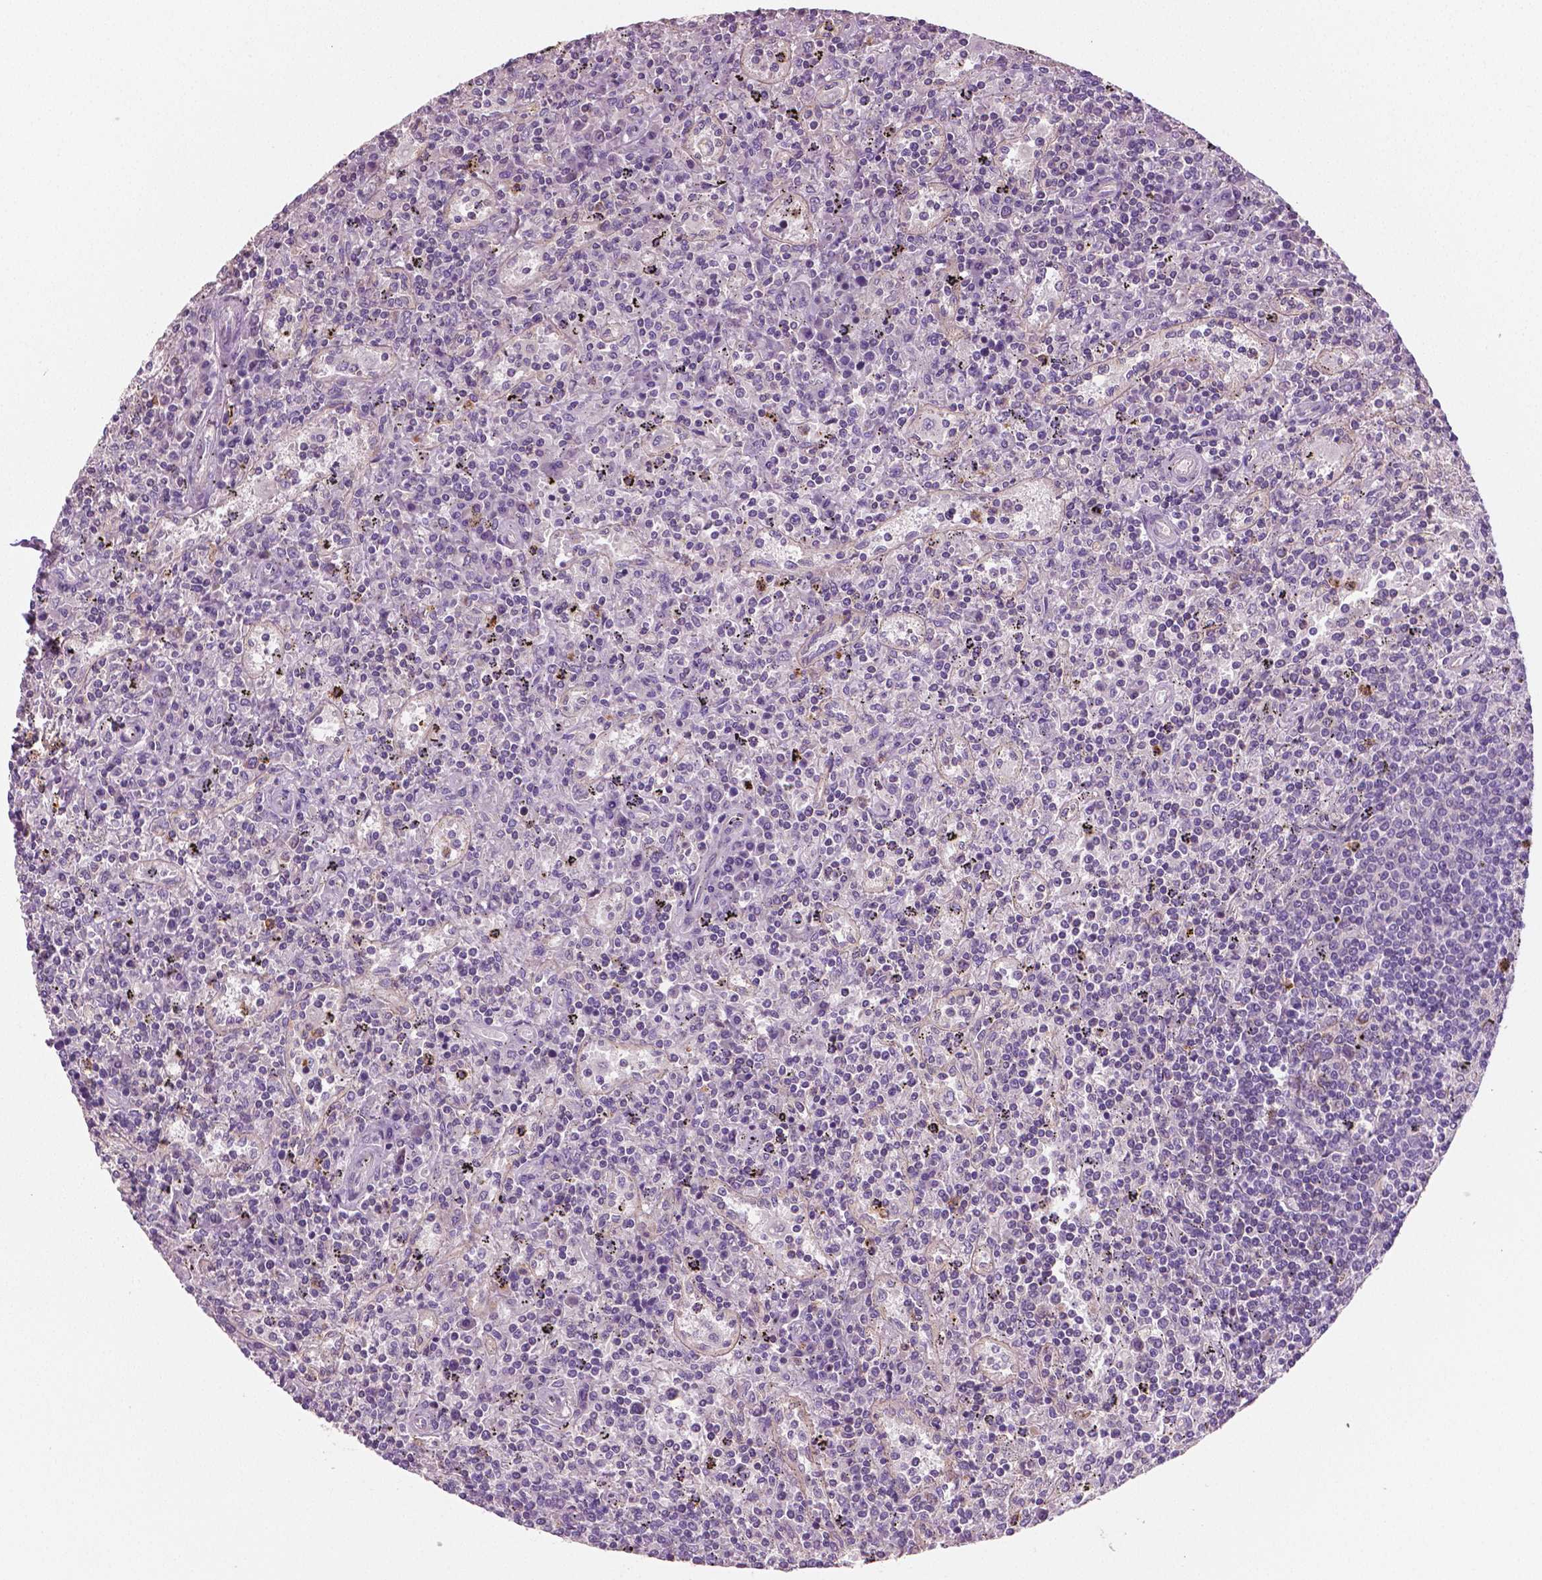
{"staining": {"intensity": "negative", "quantity": "none", "location": "none"}, "tissue": "lymphoma", "cell_type": "Tumor cells", "image_type": "cancer", "snomed": [{"axis": "morphology", "description": "Malignant lymphoma, non-Hodgkin's type, Low grade"}, {"axis": "topography", "description": "Spleen"}], "caption": "Lymphoma was stained to show a protein in brown. There is no significant staining in tumor cells. (Stains: DAB (3,3'-diaminobenzidine) immunohistochemistry (IHC) with hematoxylin counter stain, Microscopy: brightfield microscopy at high magnification).", "gene": "PTX3", "patient": {"sex": "male", "age": 62}}